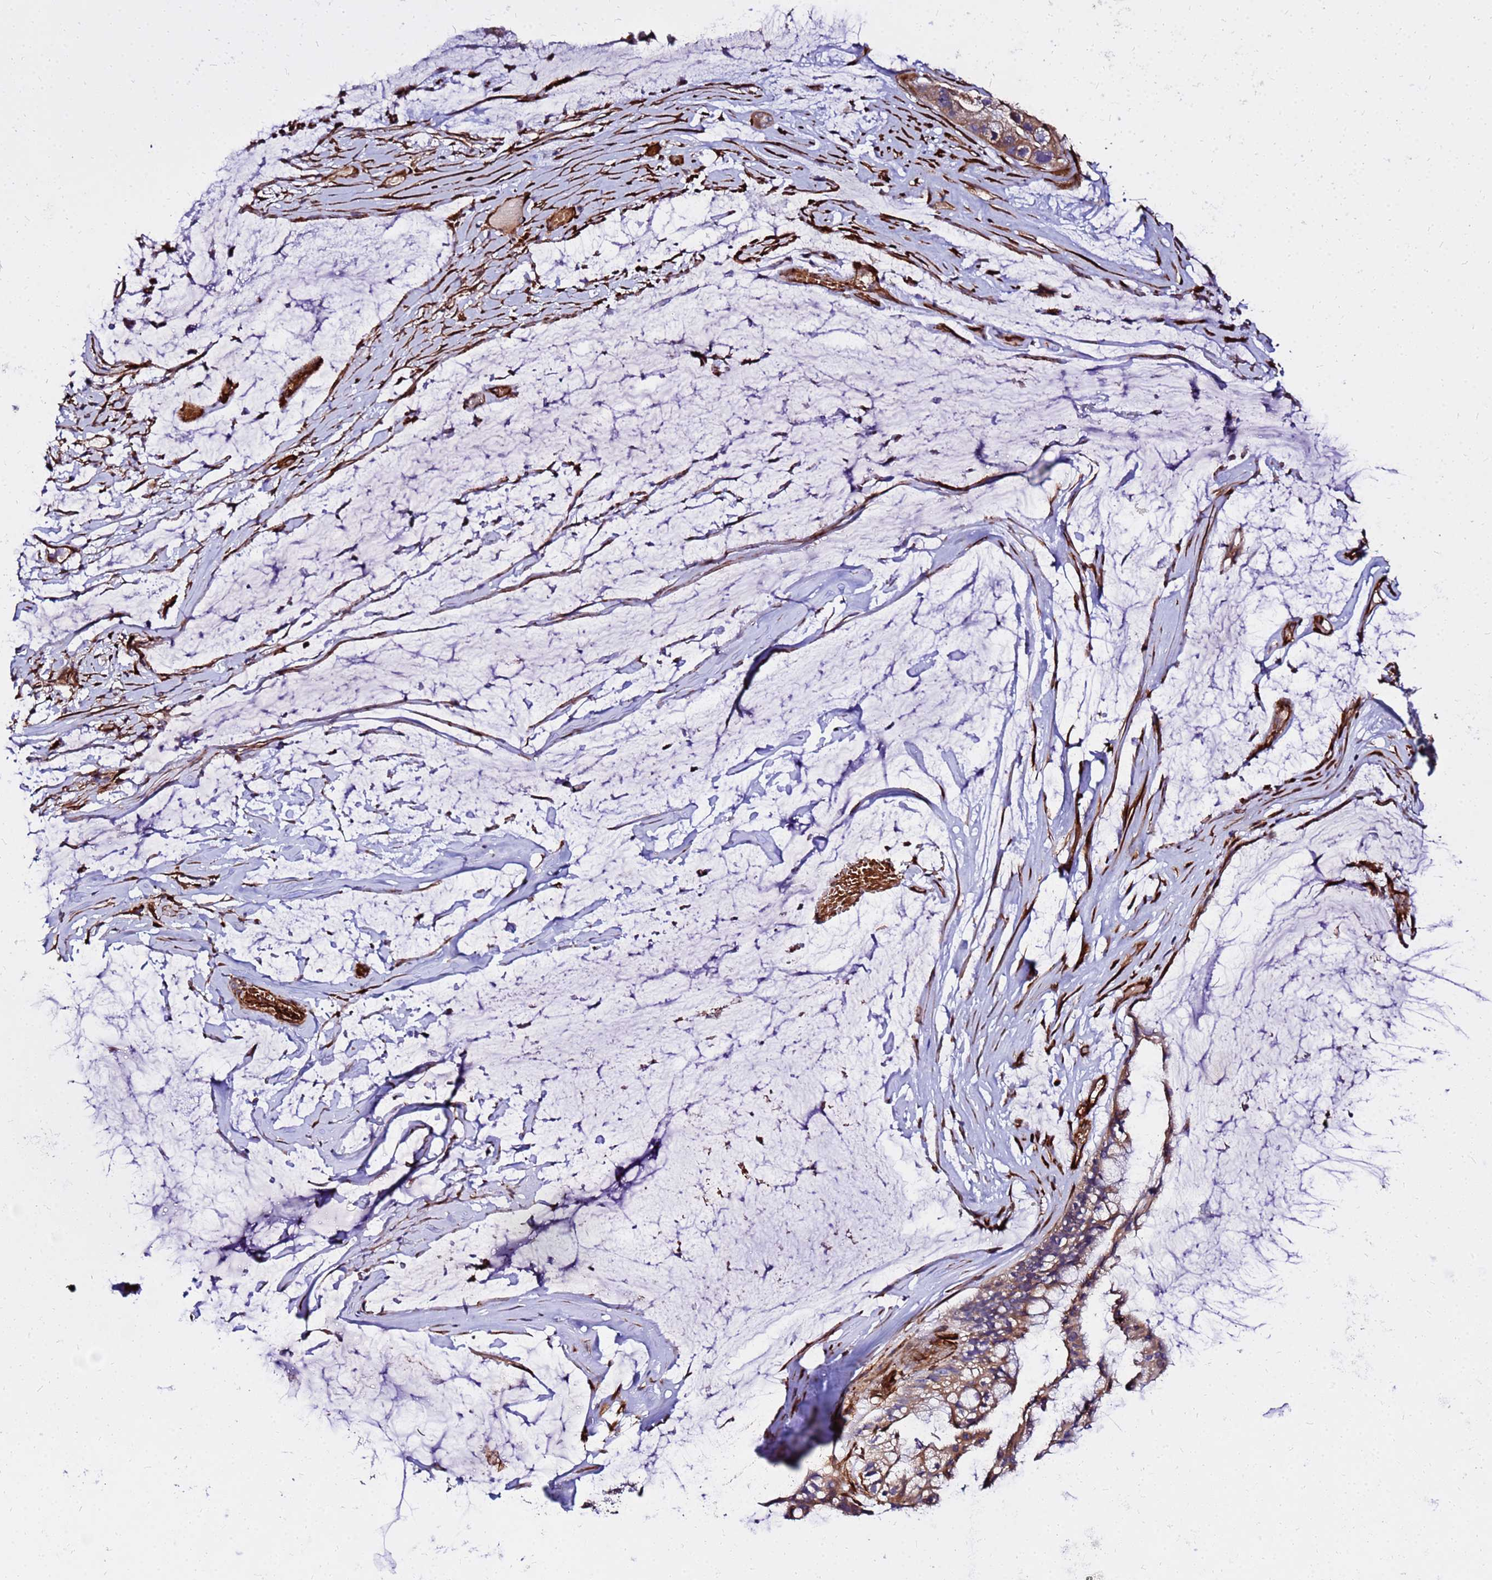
{"staining": {"intensity": "moderate", "quantity": ">75%", "location": "cytoplasmic/membranous"}, "tissue": "ovarian cancer", "cell_type": "Tumor cells", "image_type": "cancer", "snomed": [{"axis": "morphology", "description": "Cystadenocarcinoma, mucinous, NOS"}, {"axis": "topography", "description": "Ovary"}], "caption": "Immunohistochemistry histopathology image of ovarian cancer stained for a protein (brown), which shows medium levels of moderate cytoplasmic/membranous staining in approximately >75% of tumor cells.", "gene": "WWC2", "patient": {"sex": "female", "age": 39}}